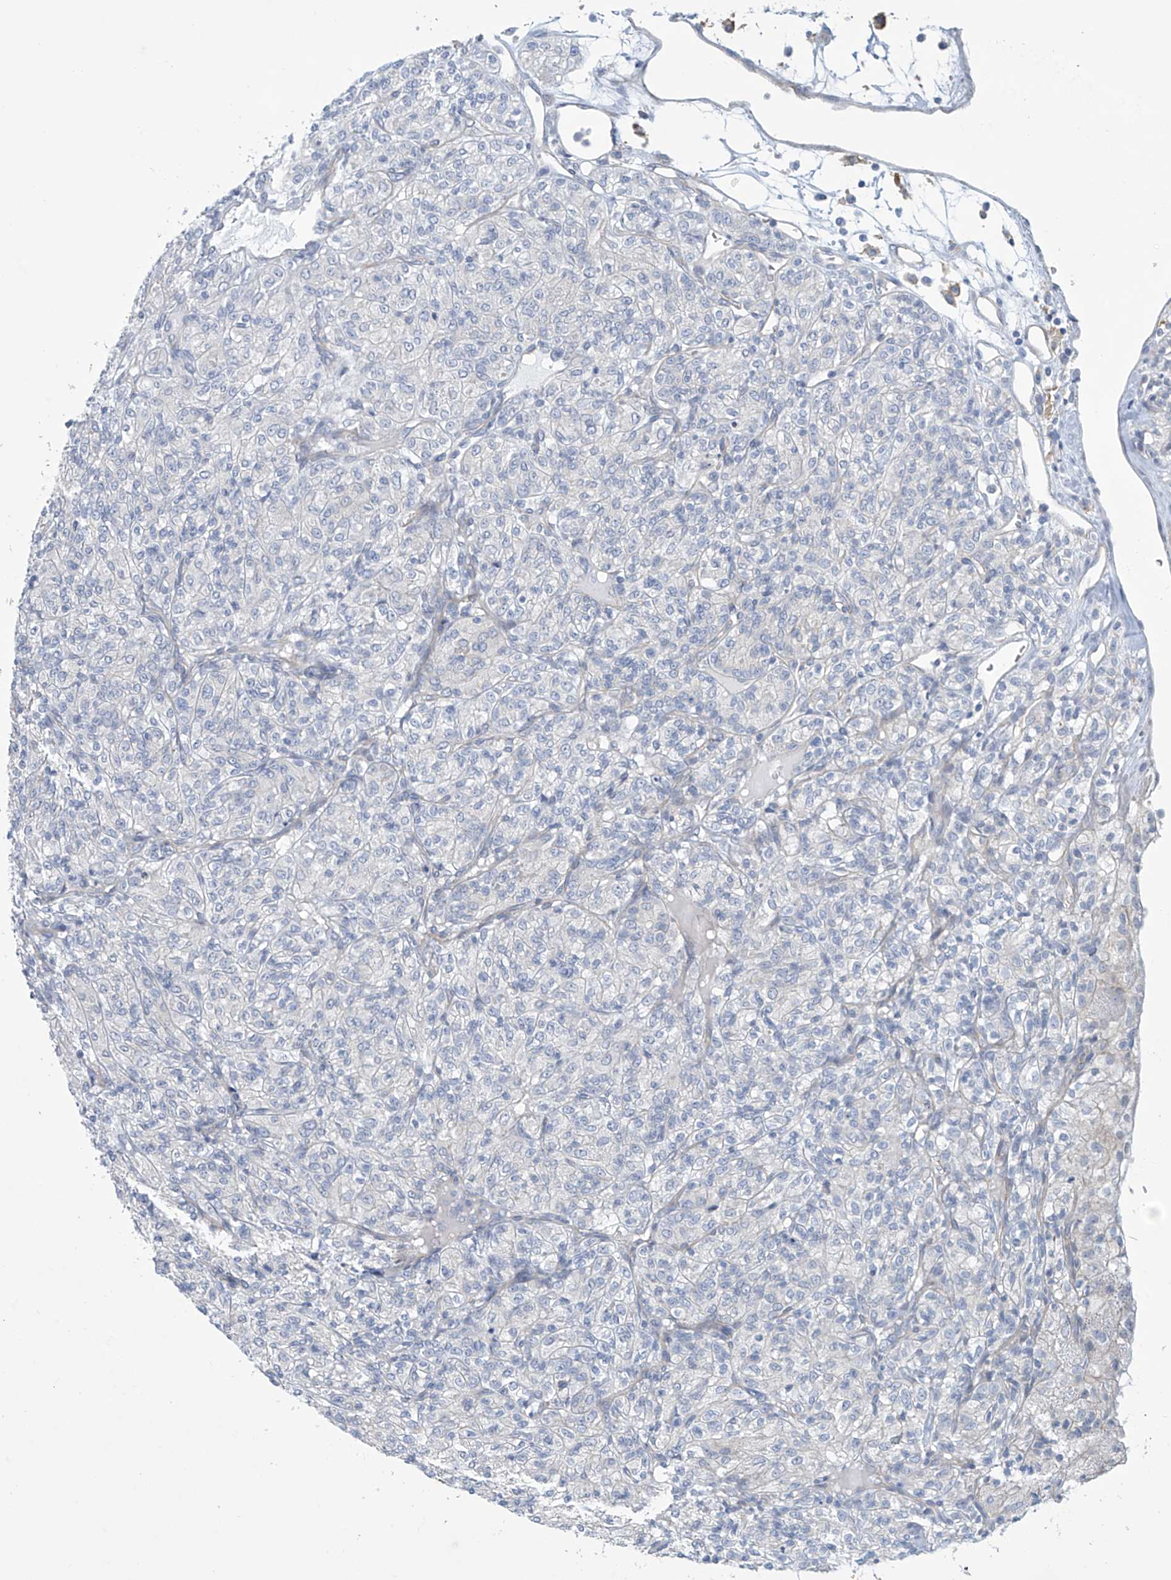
{"staining": {"intensity": "negative", "quantity": "none", "location": "none"}, "tissue": "renal cancer", "cell_type": "Tumor cells", "image_type": "cancer", "snomed": [{"axis": "morphology", "description": "Adenocarcinoma, NOS"}, {"axis": "topography", "description": "Kidney"}], "caption": "An immunohistochemistry histopathology image of renal cancer (adenocarcinoma) is shown. There is no staining in tumor cells of renal cancer (adenocarcinoma).", "gene": "ABHD13", "patient": {"sex": "male", "age": 77}}